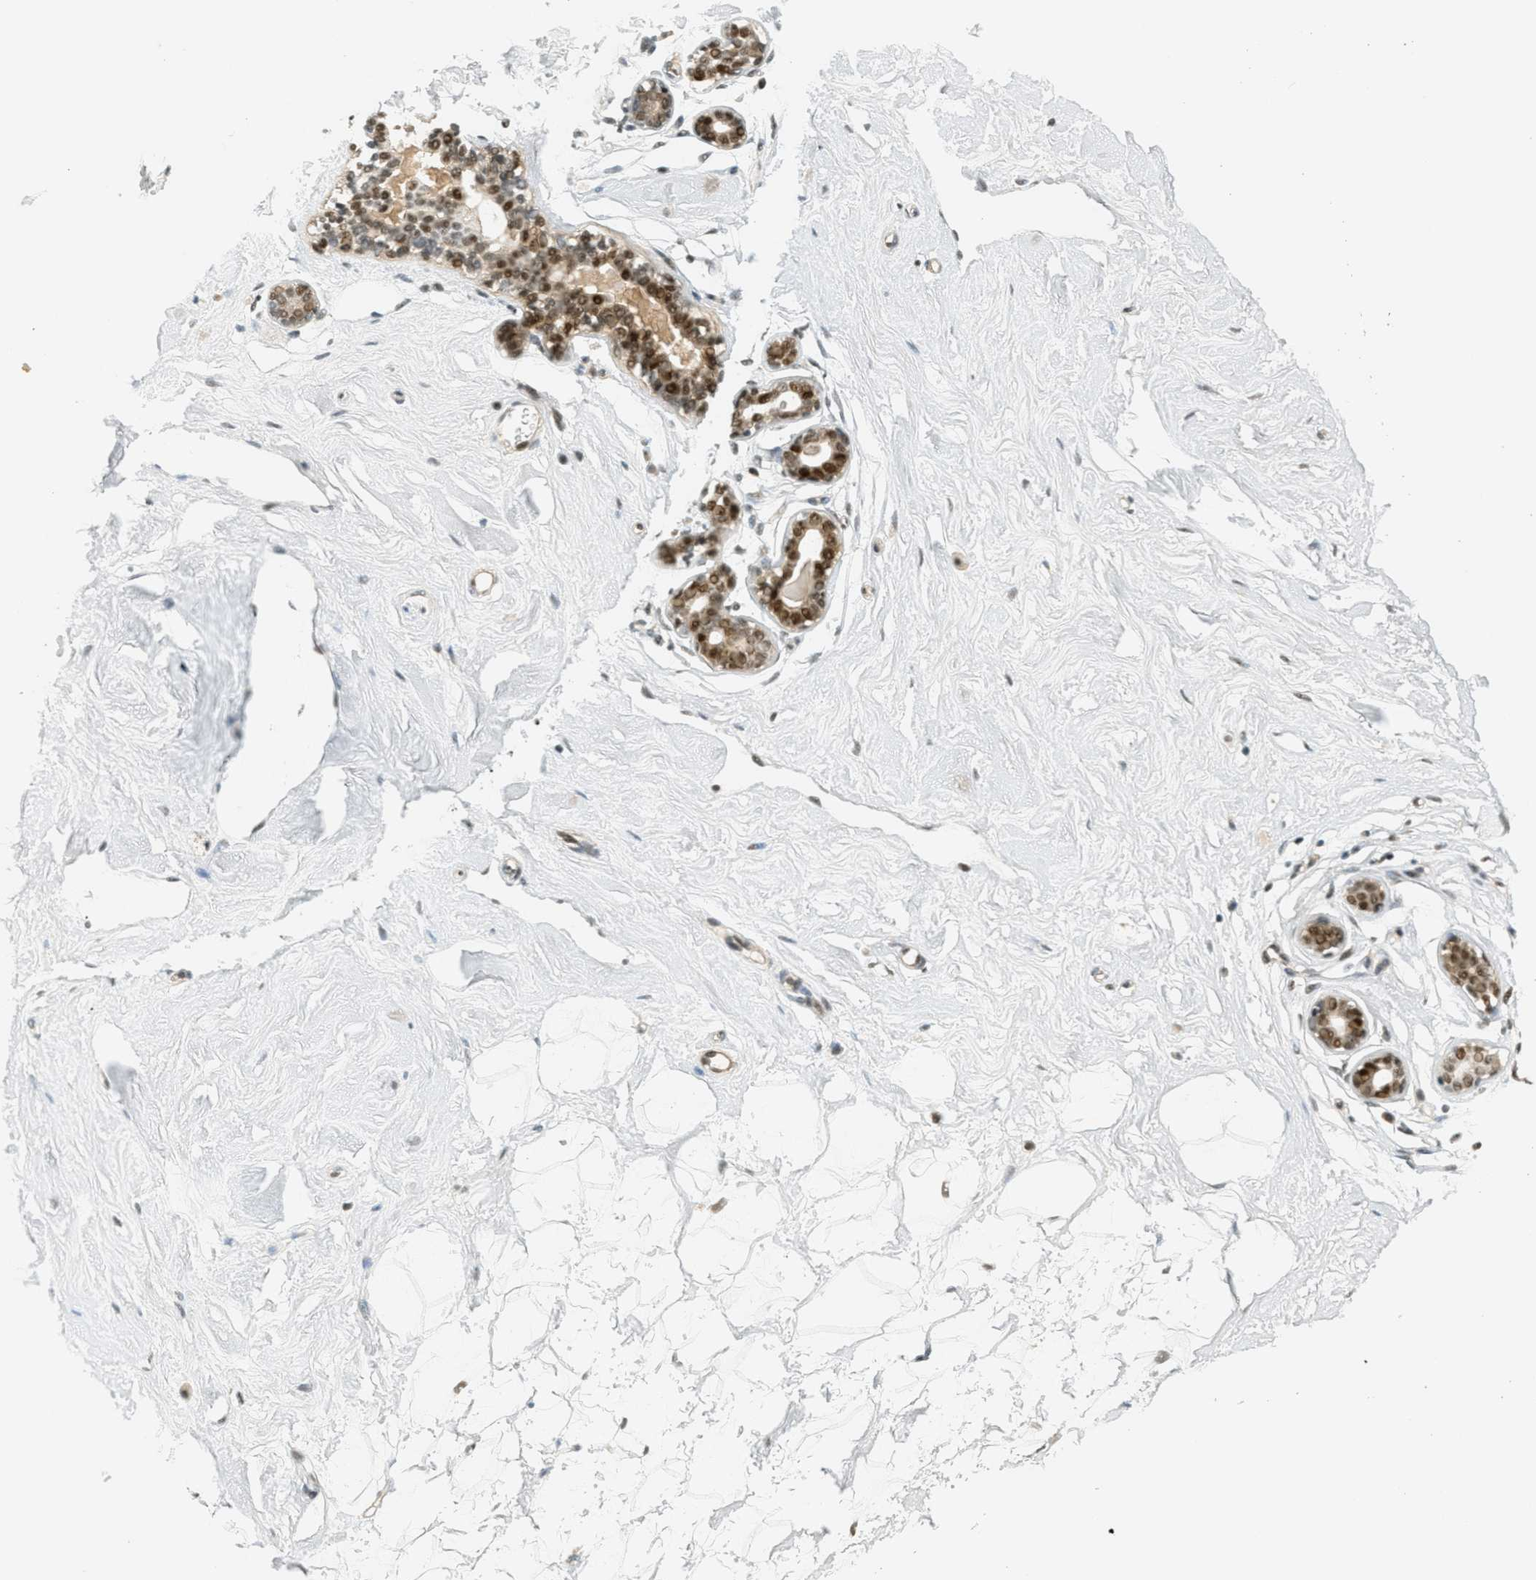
{"staining": {"intensity": "weak", "quantity": "<25%", "location": "cytoplasmic/membranous,nuclear"}, "tissue": "breast", "cell_type": "Adipocytes", "image_type": "normal", "snomed": [{"axis": "morphology", "description": "Normal tissue, NOS"}, {"axis": "topography", "description": "Breast"}], "caption": "Immunohistochemistry (IHC) photomicrograph of normal breast: human breast stained with DAB (3,3'-diaminobenzidine) exhibits no significant protein expression in adipocytes.", "gene": "FOXM1", "patient": {"sex": "female", "age": 23}}